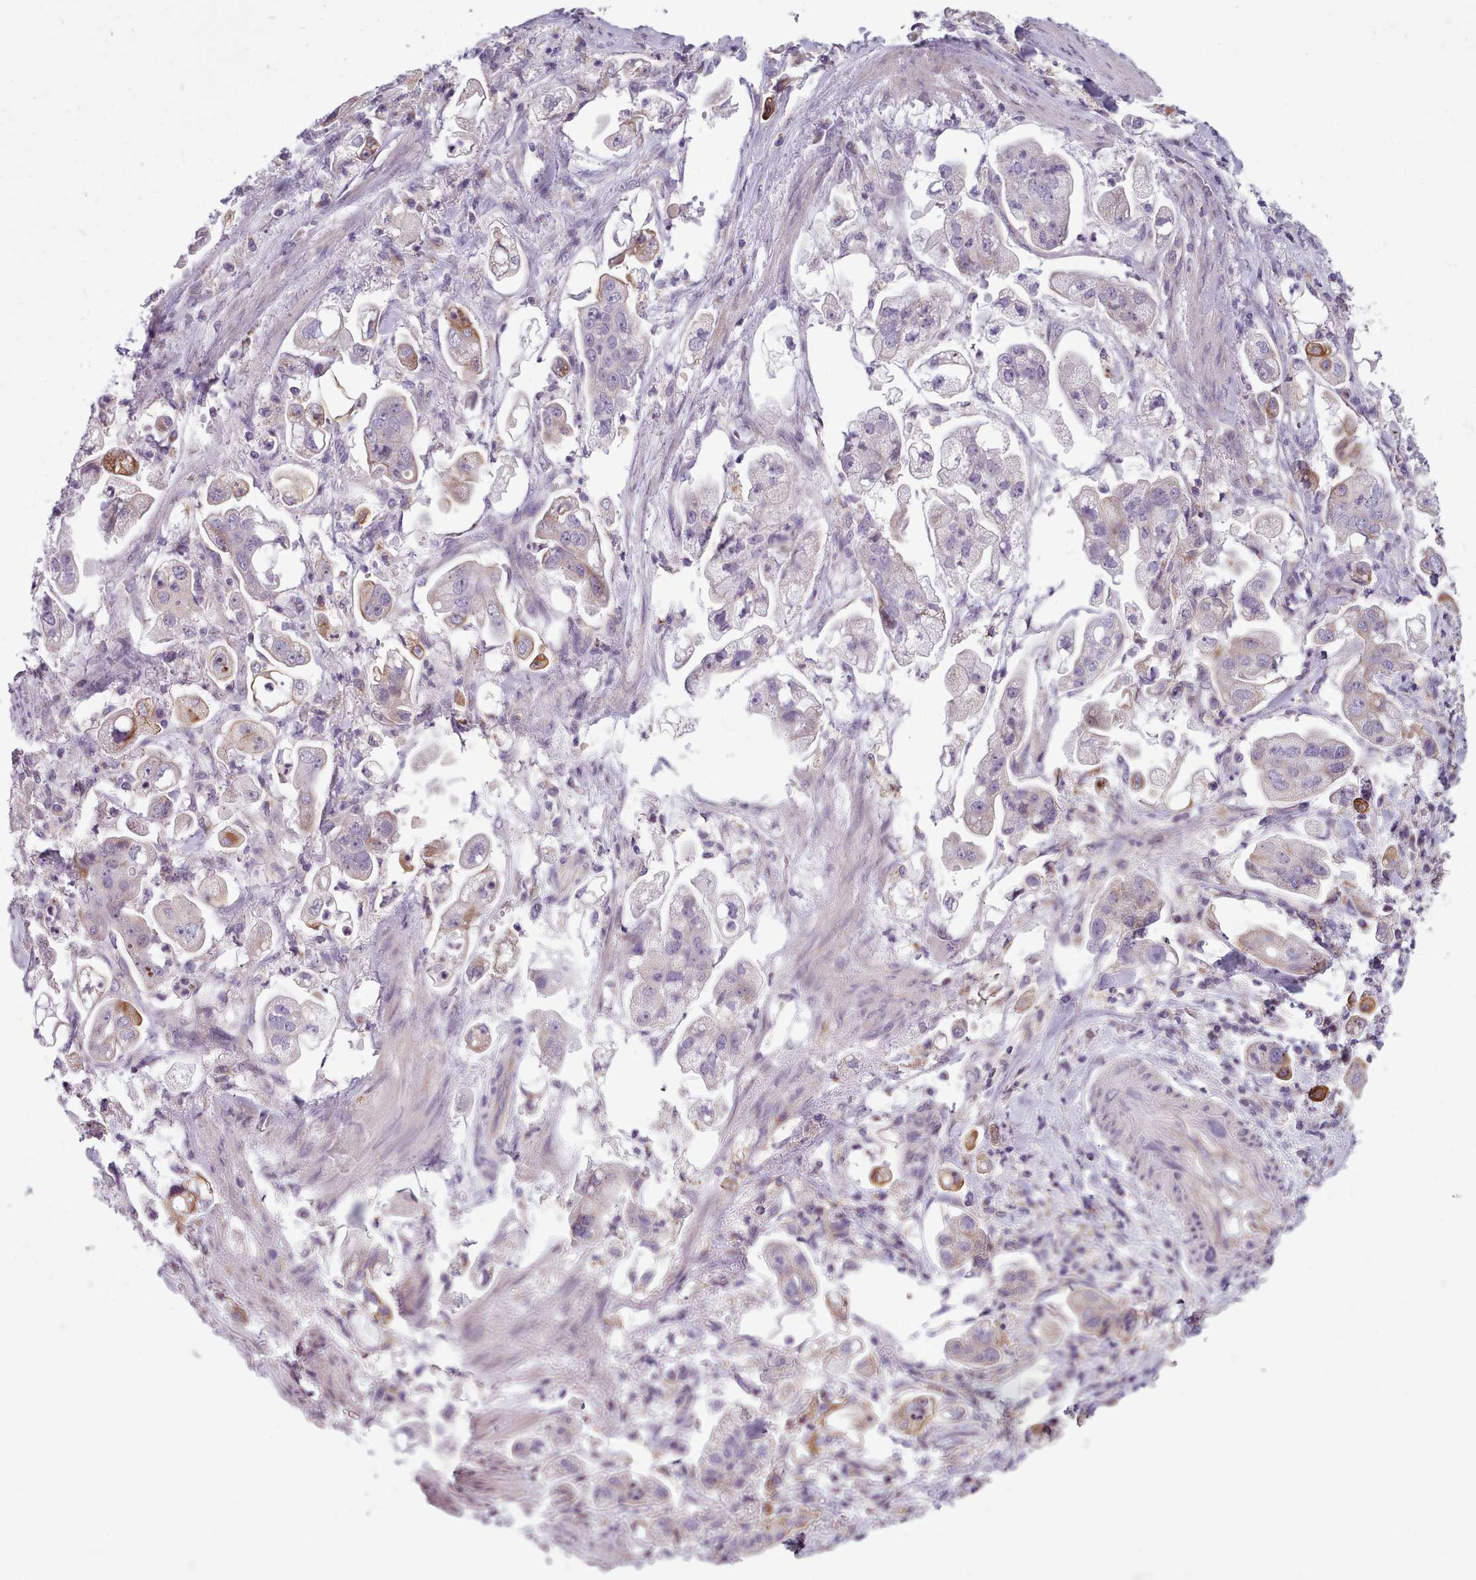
{"staining": {"intensity": "moderate", "quantity": "<25%", "location": "cytoplasmic/membranous"}, "tissue": "stomach cancer", "cell_type": "Tumor cells", "image_type": "cancer", "snomed": [{"axis": "morphology", "description": "Adenocarcinoma, NOS"}, {"axis": "topography", "description": "Stomach"}], "caption": "The immunohistochemical stain labels moderate cytoplasmic/membranous expression in tumor cells of stomach cancer tissue.", "gene": "SLC52A3", "patient": {"sex": "male", "age": 62}}